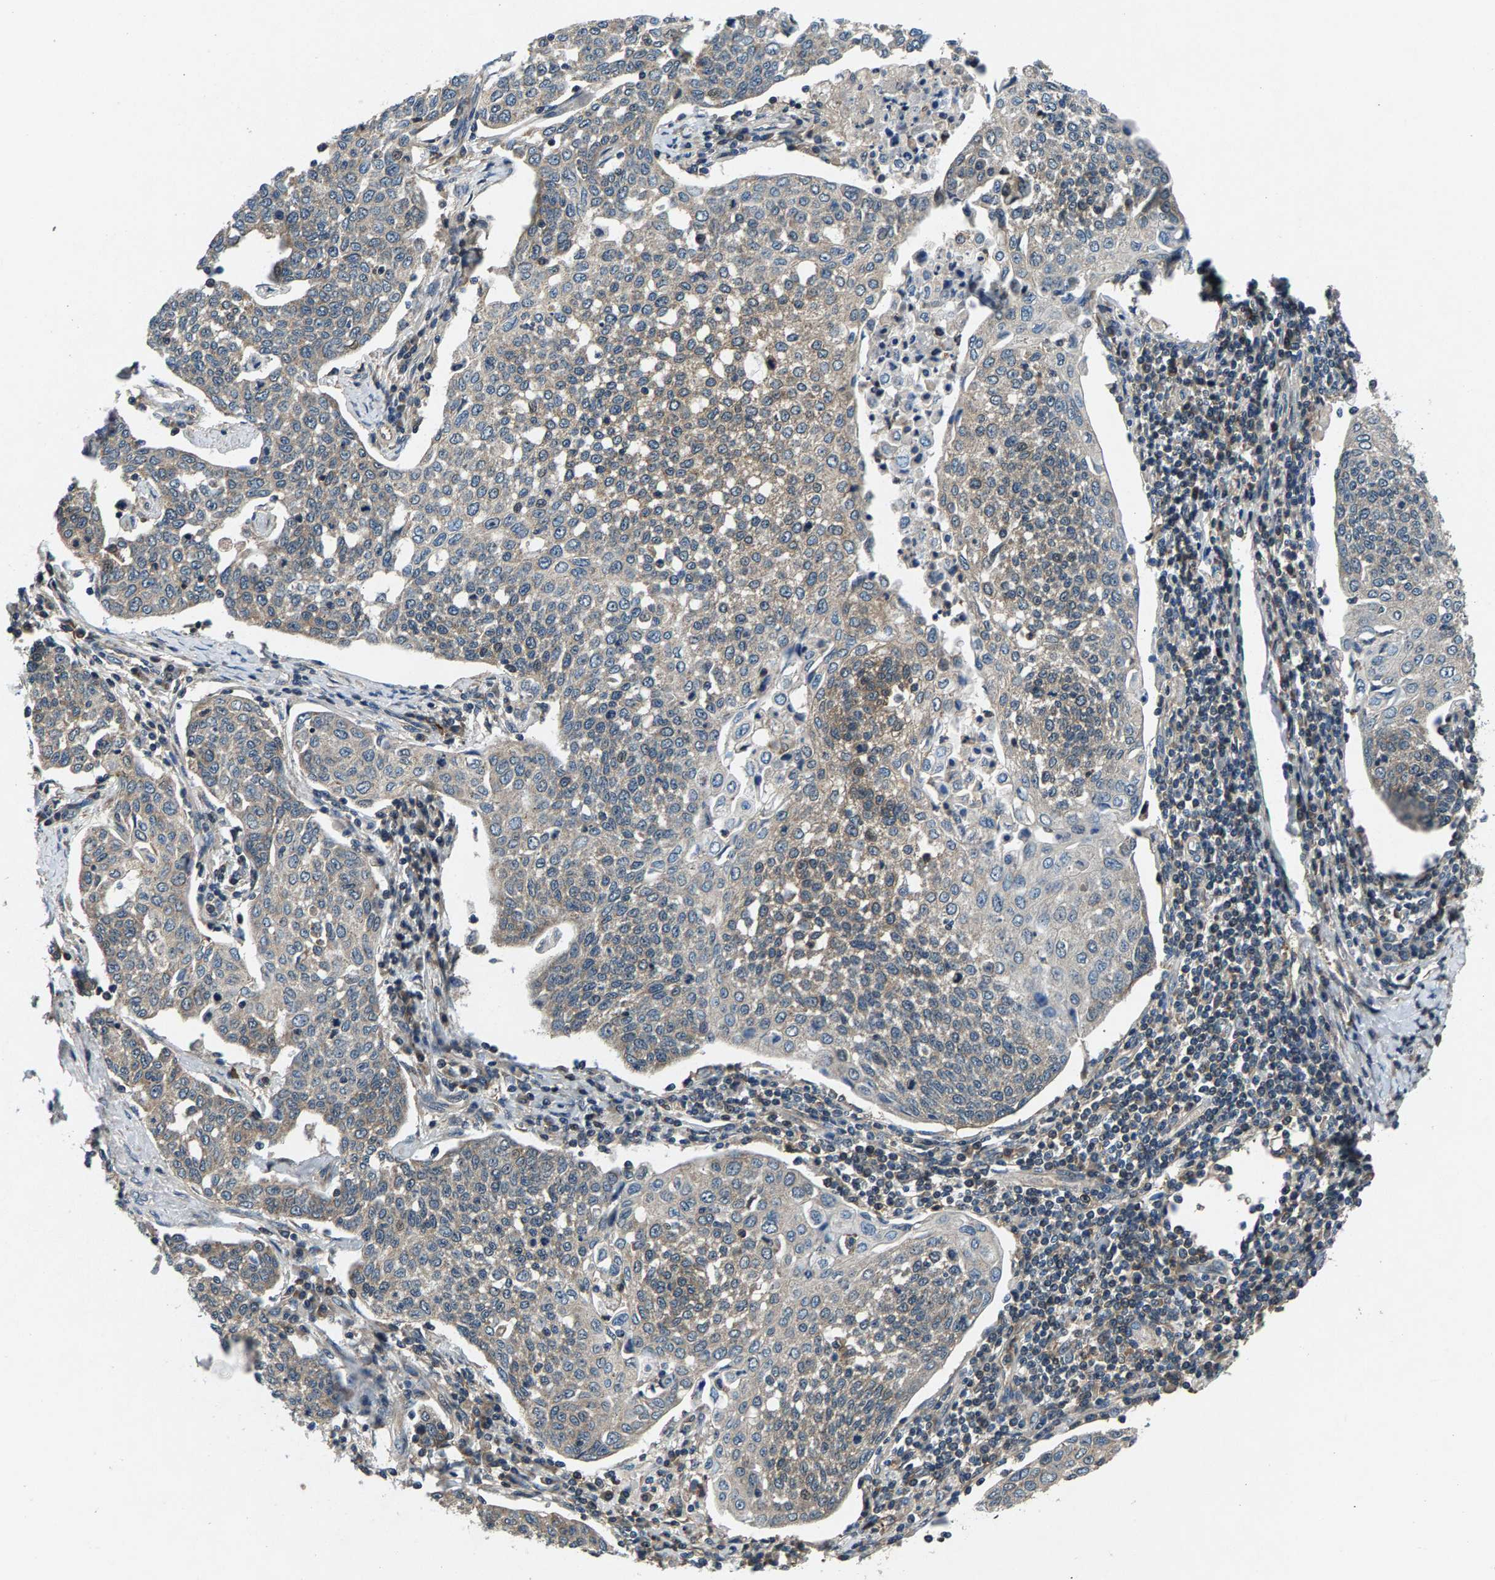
{"staining": {"intensity": "weak", "quantity": "<25%", "location": "cytoplasmic/membranous"}, "tissue": "cervical cancer", "cell_type": "Tumor cells", "image_type": "cancer", "snomed": [{"axis": "morphology", "description": "Squamous cell carcinoma, NOS"}, {"axis": "topography", "description": "Cervix"}], "caption": "There is no significant expression in tumor cells of cervical cancer (squamous cell carcinoma).", "gene": "FAM78A", "patient": {"sex": "female", "age": 34}}